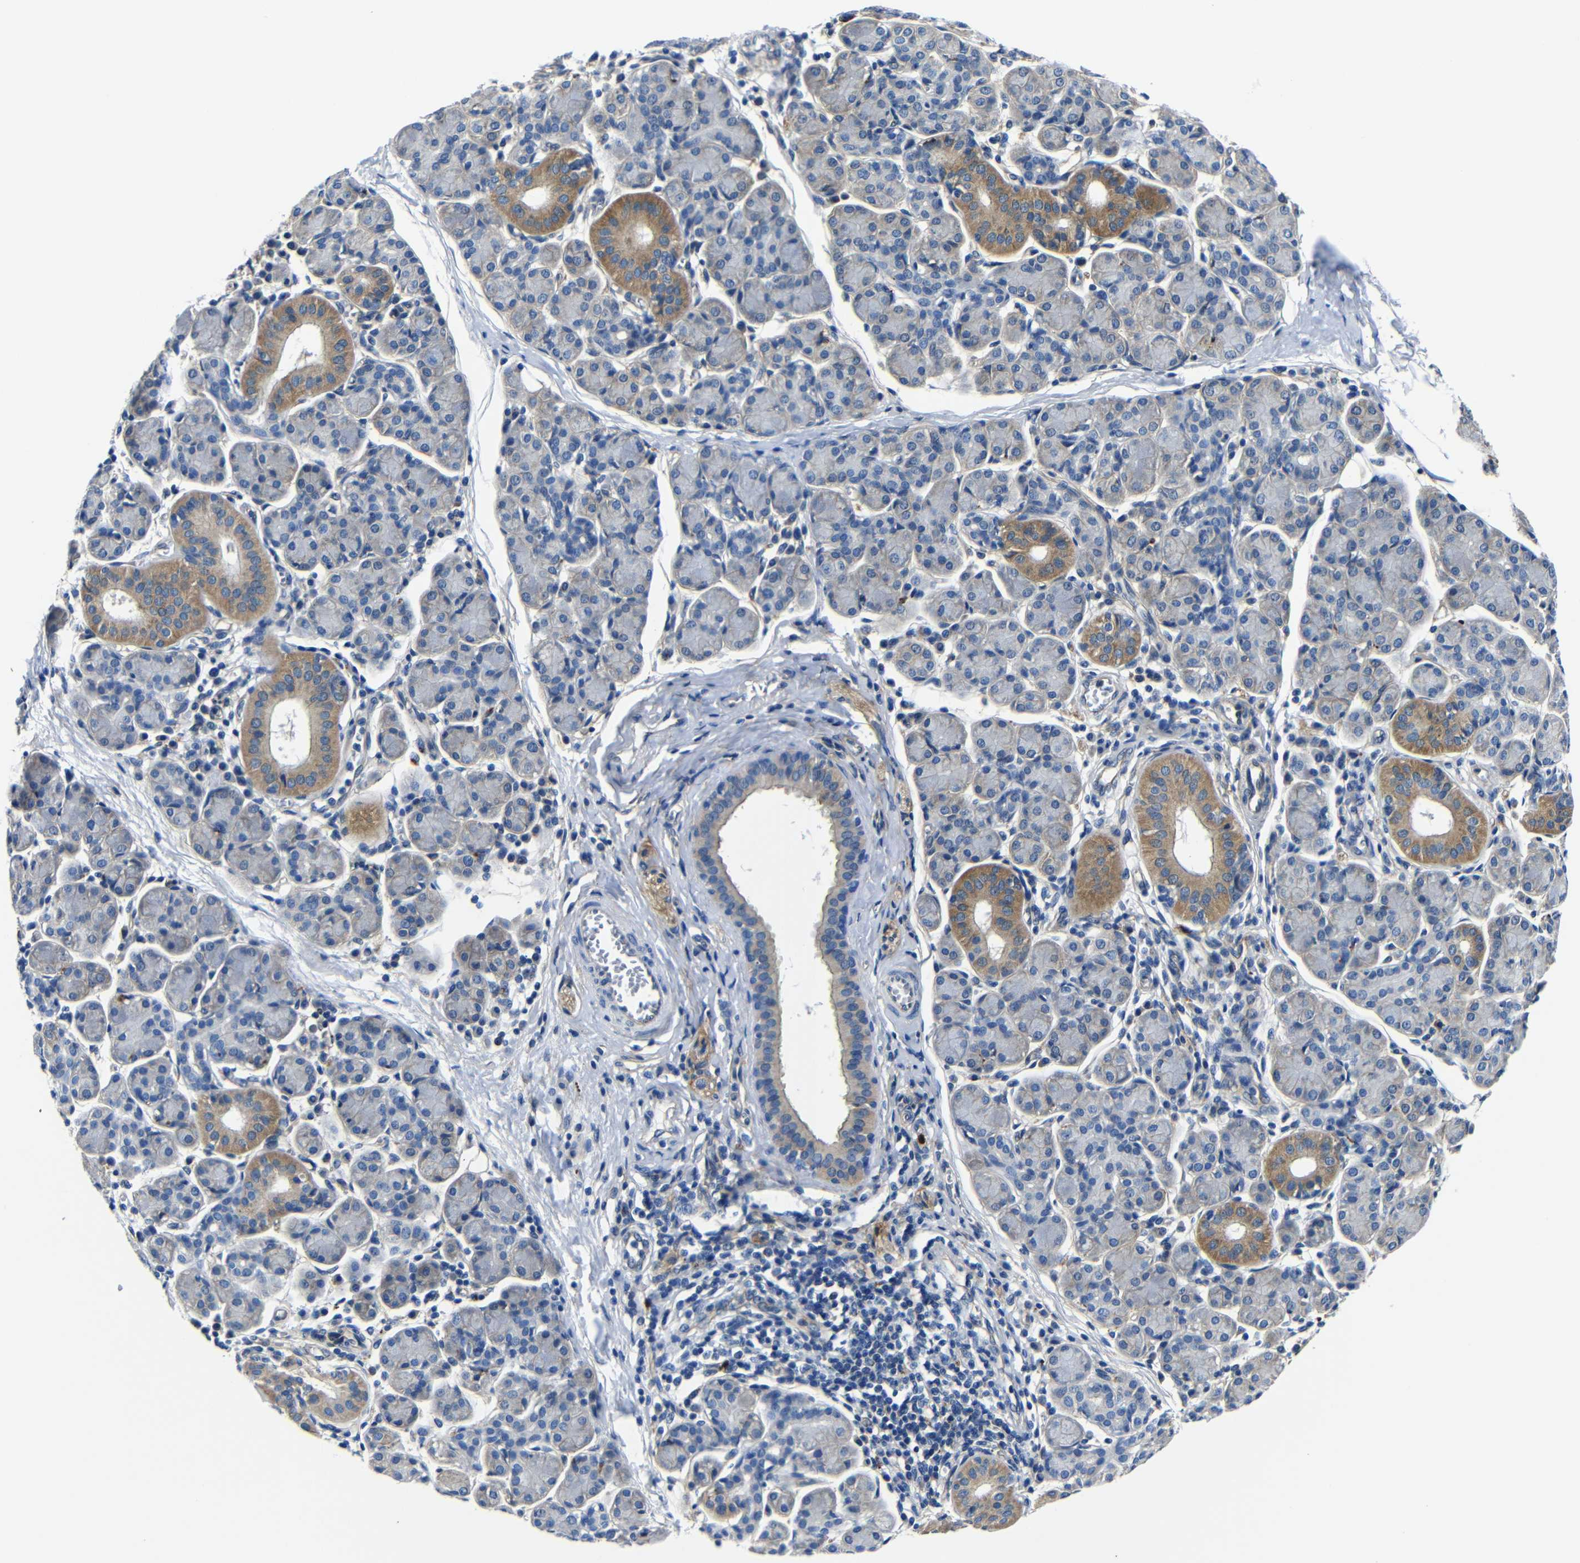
{"staining": {"intensity": "moderate", "quantity": "<25%", "location": "cytoplasmic/membranous"}, "tissue": "salivary gland", "cell_type": "Glandular cells", "image_type": "normal", "snomed": [{"axis": "morphology", "description": "Normal tissue, NOS"}, {"axis": "morphology", "description": "Inflammation, NOS"}, {"axis": "topography", "description": "Lymph node"}, {"axis": "topography", "description": "Salivary gland"}], "caption": "Protein staining demonstrates moderate cytoplasmic/membranous staining in approximately <25% of glandular cells in benign salivary gland.", "gene": "GIMAP2", "patient": {"sex": "male", "age": 3}}